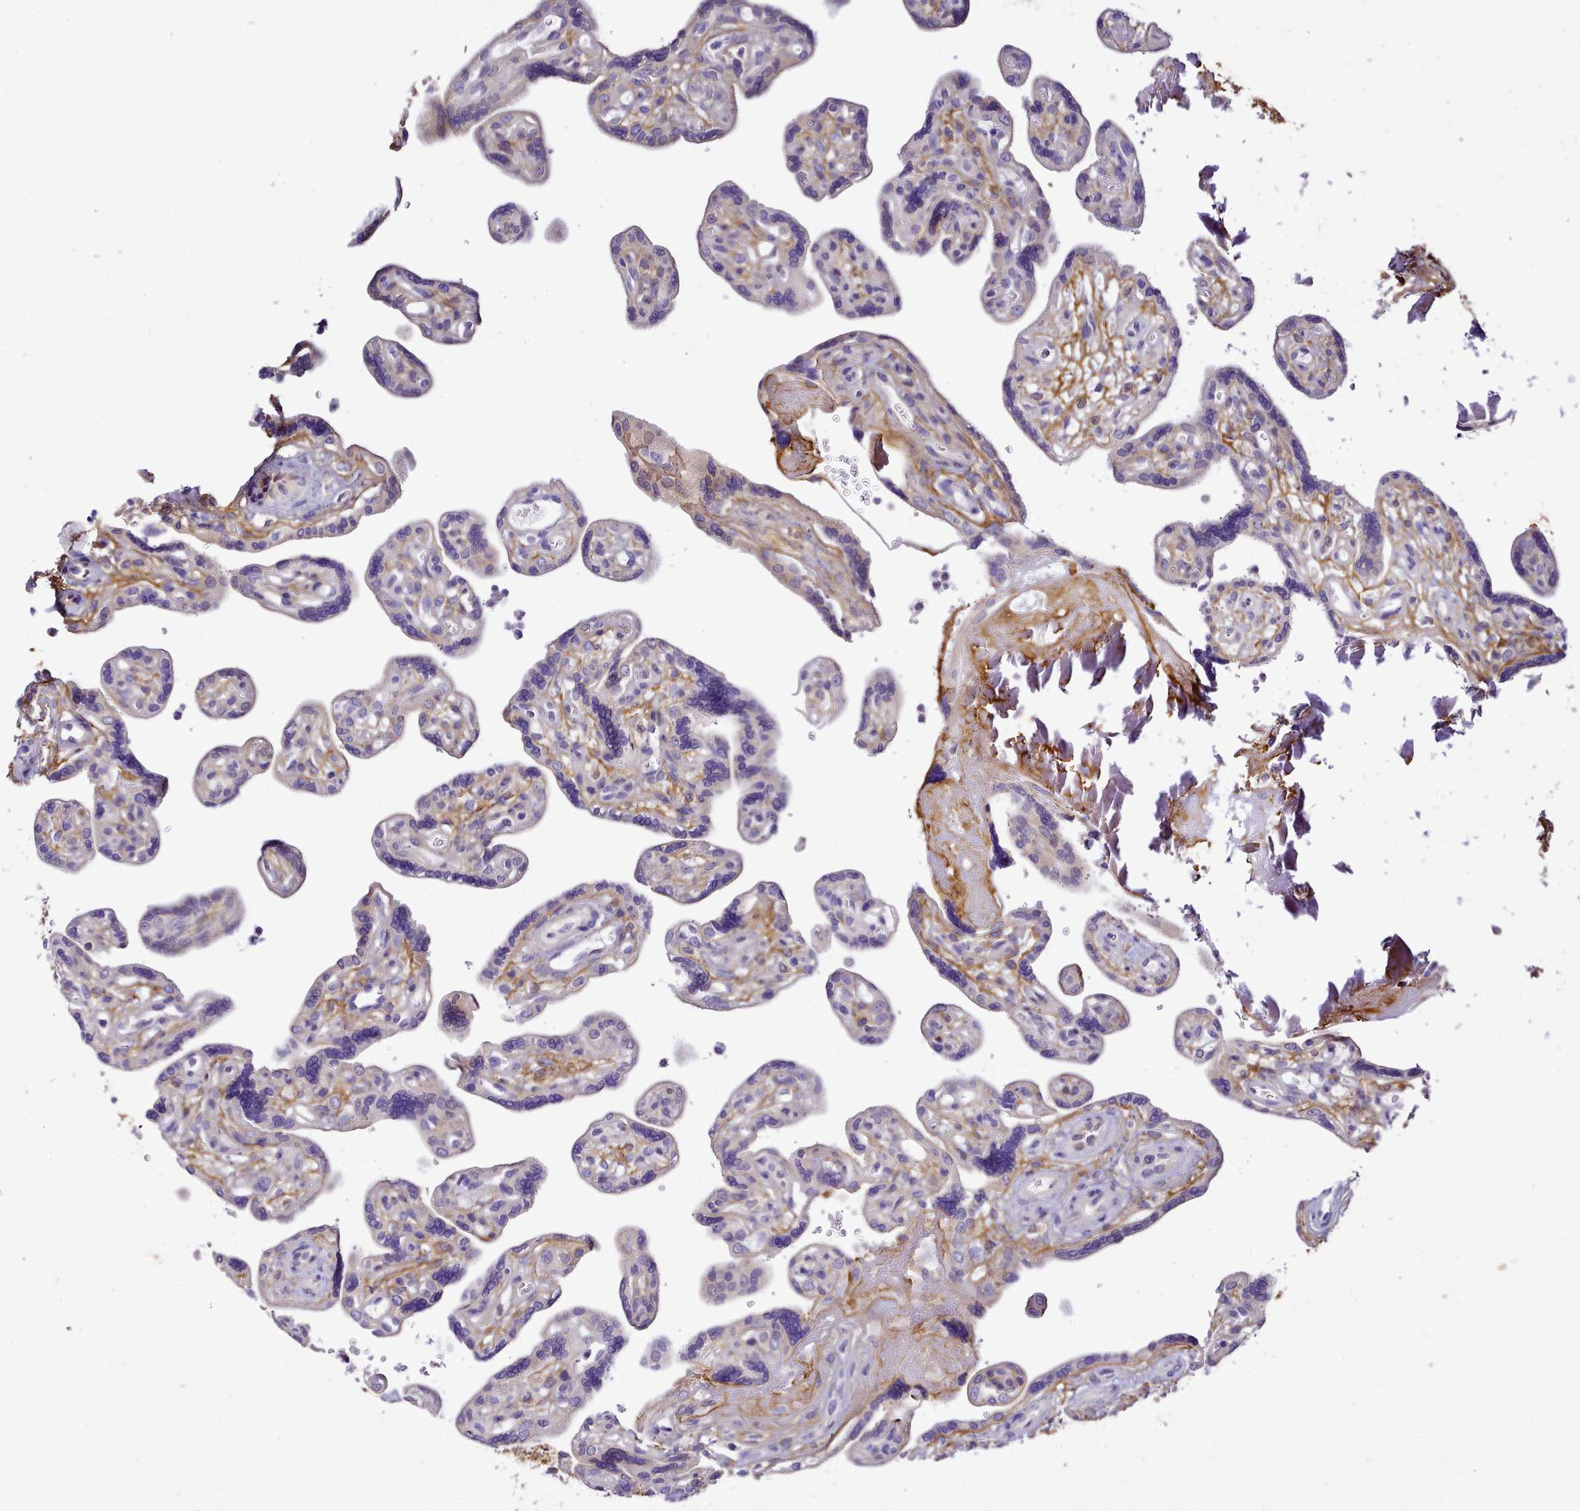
{"staining": {"intensity": "moderate", "quantity": "<25%", "location": "cytoplasmic/membranous"}, "tissue": "placenta", "cell_type": "Trophoblastic cells", "image_type": "normal", "snomed": [{"axis": "morphology", "description": "Normal tissue, NOS"}, {"axis": "topography", "description": "Placenta"}], "caption": "Immunohistochemistry (IHC) staining of normal placenta, which exhibits low levels of moderate cytoplasmic/membranous positivity in approximately <25% of trophoblastic cells indicating moderate cytoplasmic/membranous protein expression. The staining was performed using DAB (brown) for protein detection and nuclei were counterstained in hematoxylin (blue).", "gene": "NBPF10", "patient": {"sex": "female", "age": 39}}